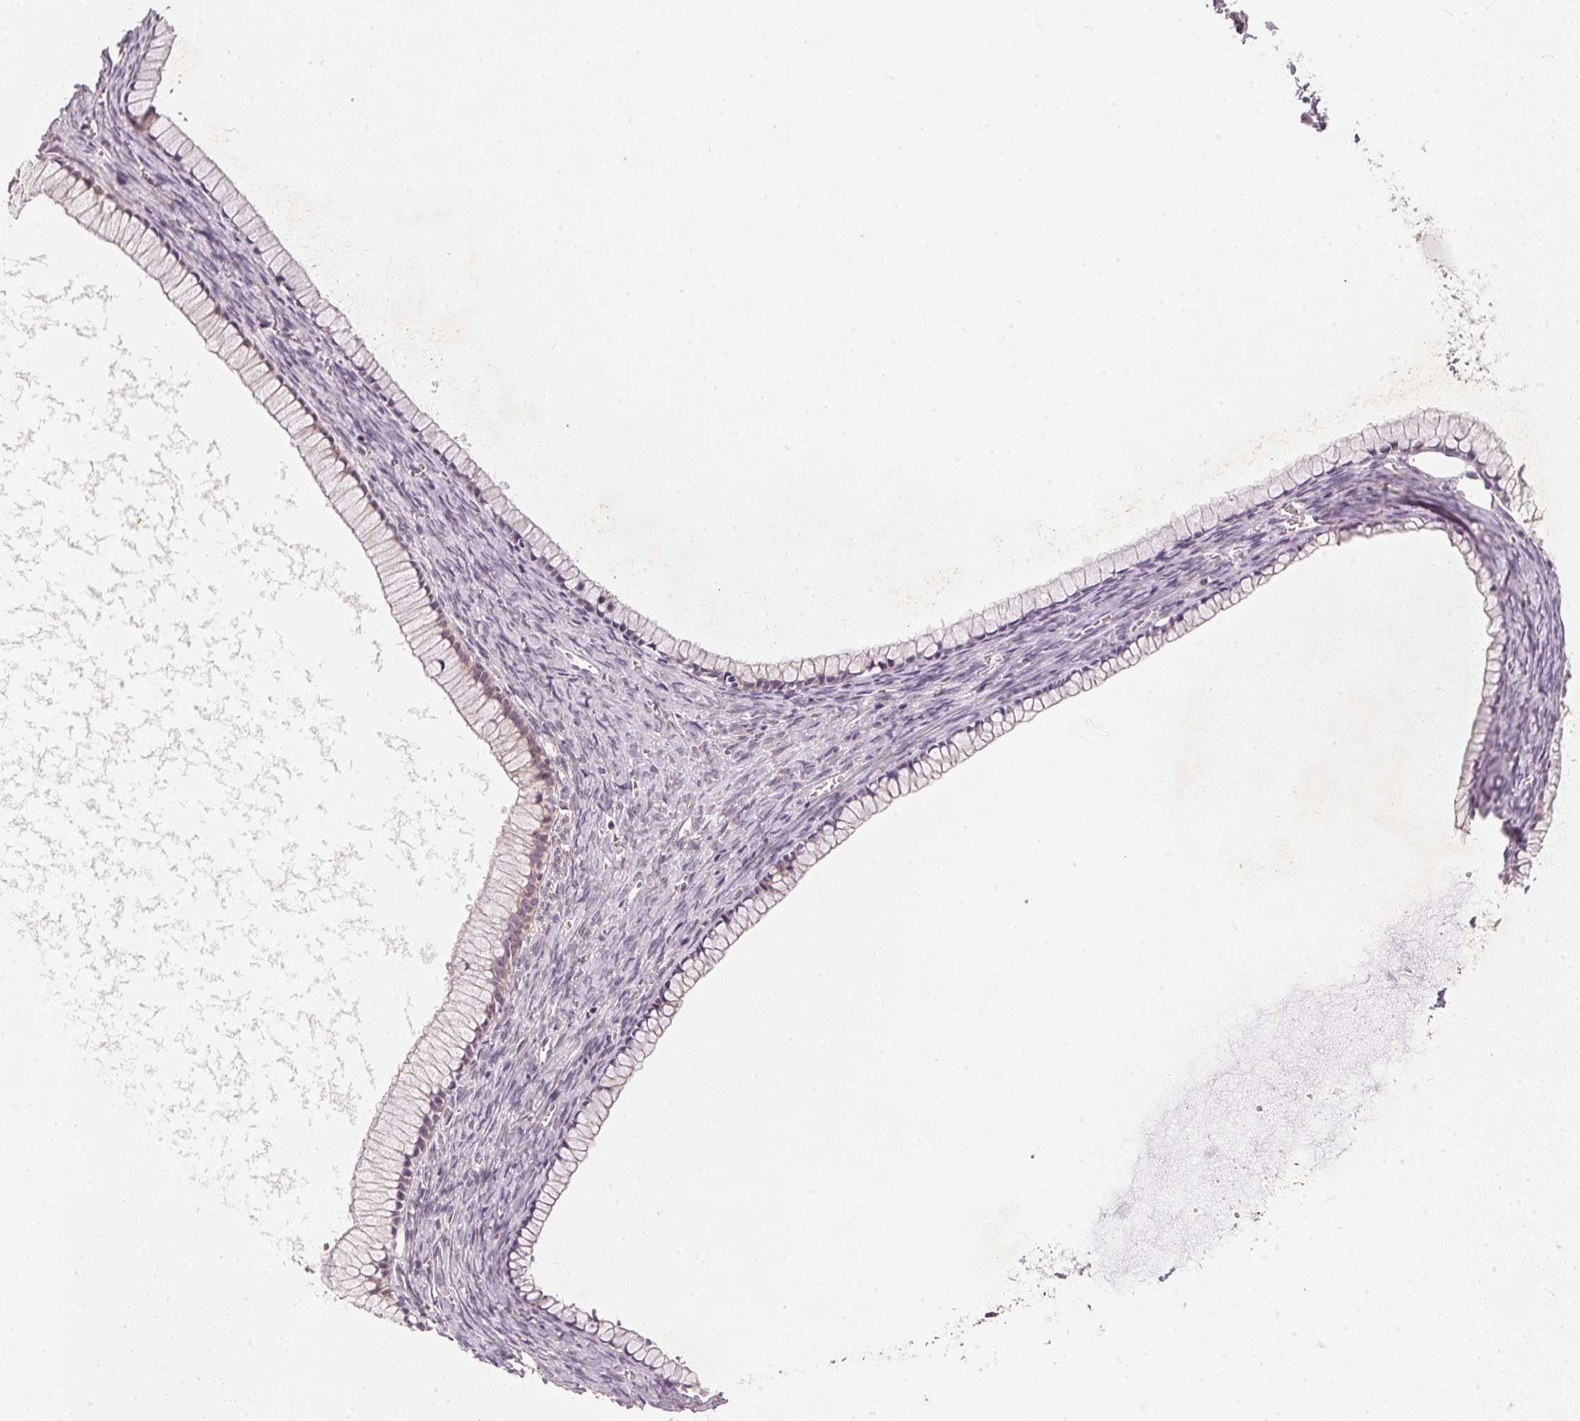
{"staining": {"intensity": "weak", "quantity": ">75%", "location": "cytoplasmic/membranous"}, "tissue": "ovarian cancer", "cell_type": "Tumor cells", "image_type": "cancer", "snomed": [{"axis": "morphology", "description": "Cystadenocarcinoma, mucinous, NOS"}, {"axis": "topography", "description": "Ovary"}], "caption": "Immunohistochemistry (IHC) (DAB) staining of ovarian cancer reveals weak cytoplasmic/membranous protein expression in about >75% of tumor cells.", "gene": "MATCAP1", "patient": {"sex": "female", "age": 41}}